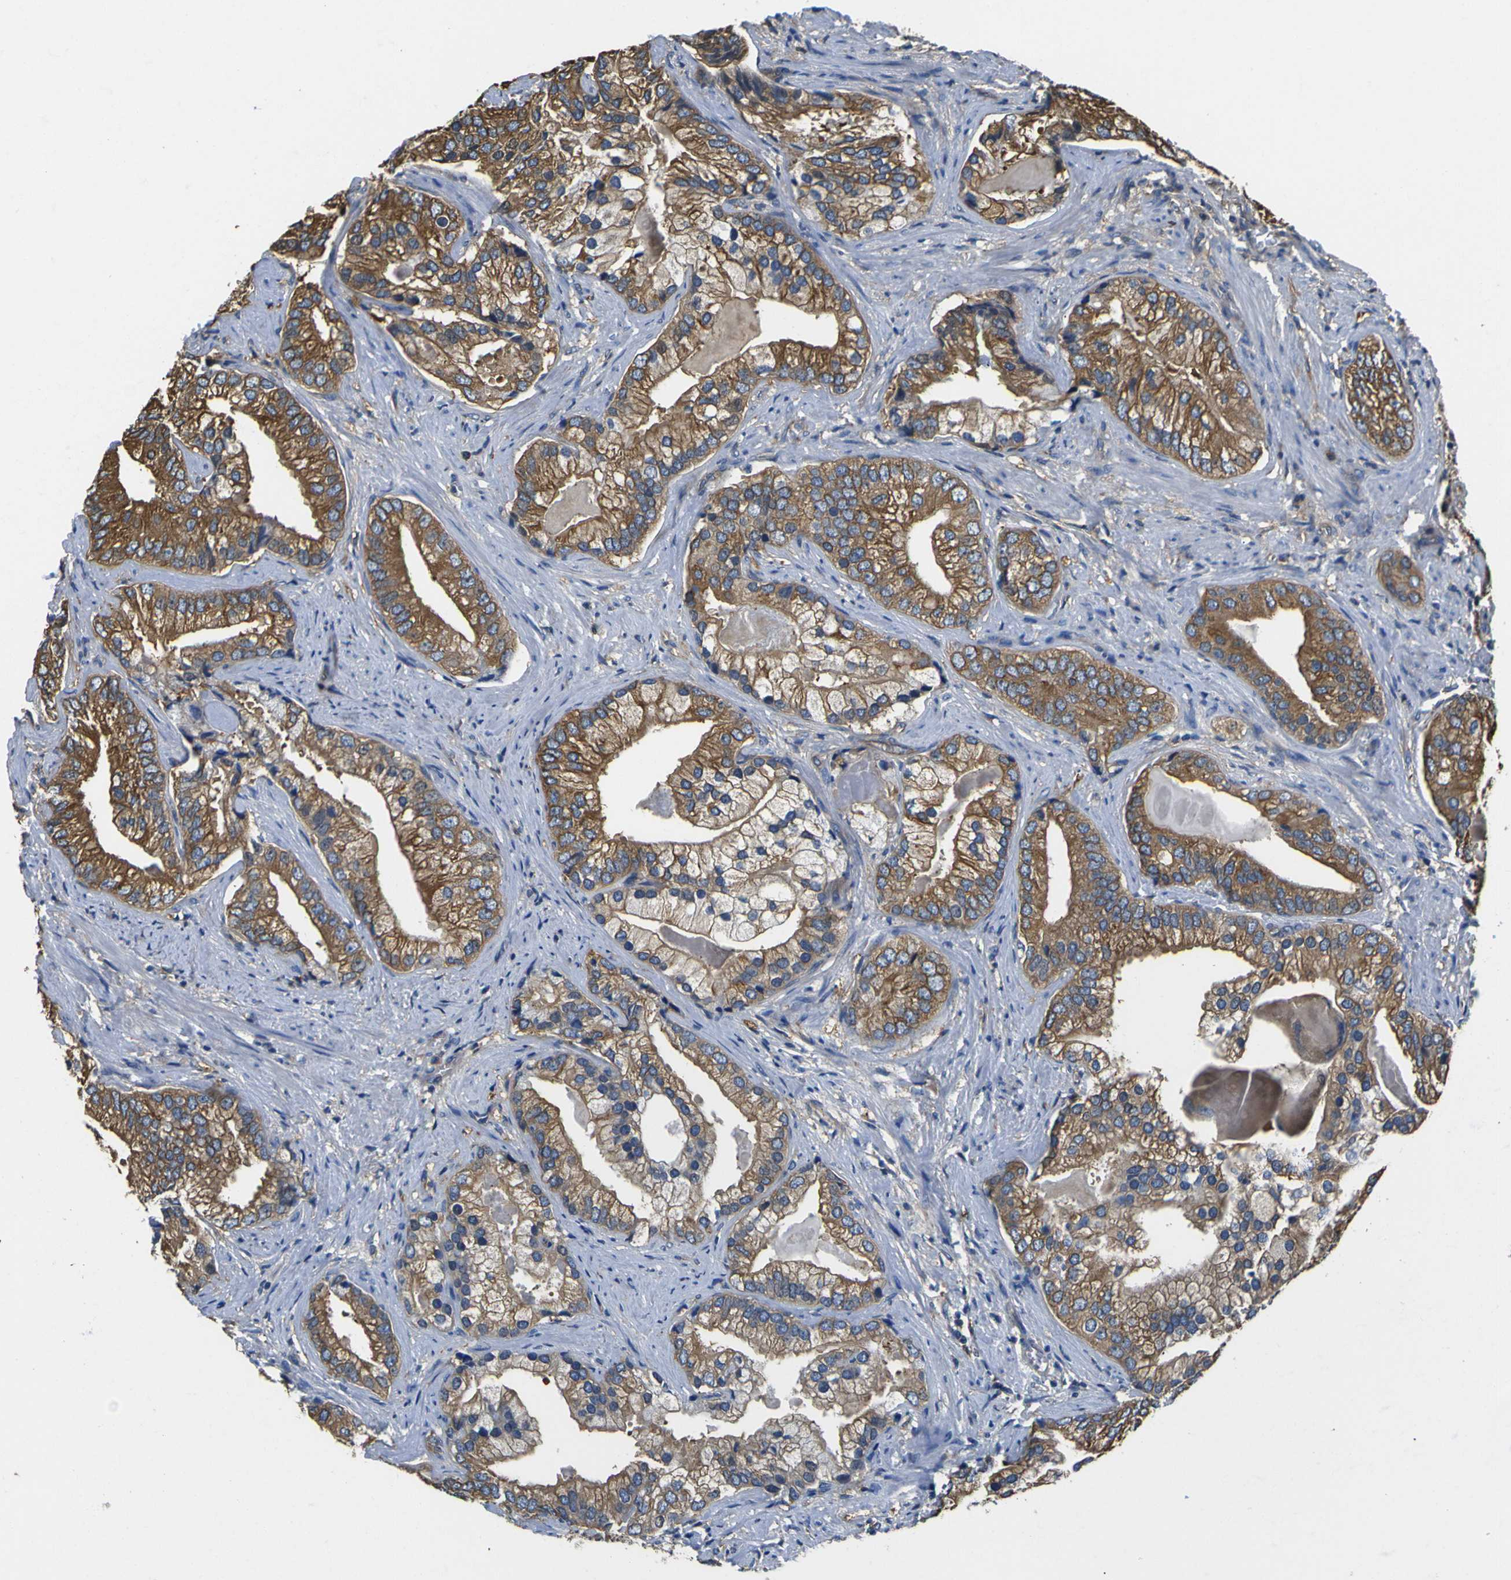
{"staining": {"intensity": "moderate", "quantity": ">75%", "location": "cytoplasmic/membranous"}, "tissue": "prostate cancer", "cell_type": "Tumor cells", "image_type": "cancer", "snomed": [{"axis": "morphology", "description": "Adenocarcinoma, Low grade"}, {"axis": "topography", "description": "Prostate"}], "caption": "Prostate cancer (adenocarcinoma (low-grade)) tissue shows moderate cytoplasmic/membranous staining in approximately >75% of tumor cells", "gene": "TUBB", "patient": {"sex": "male", "age": 71}}